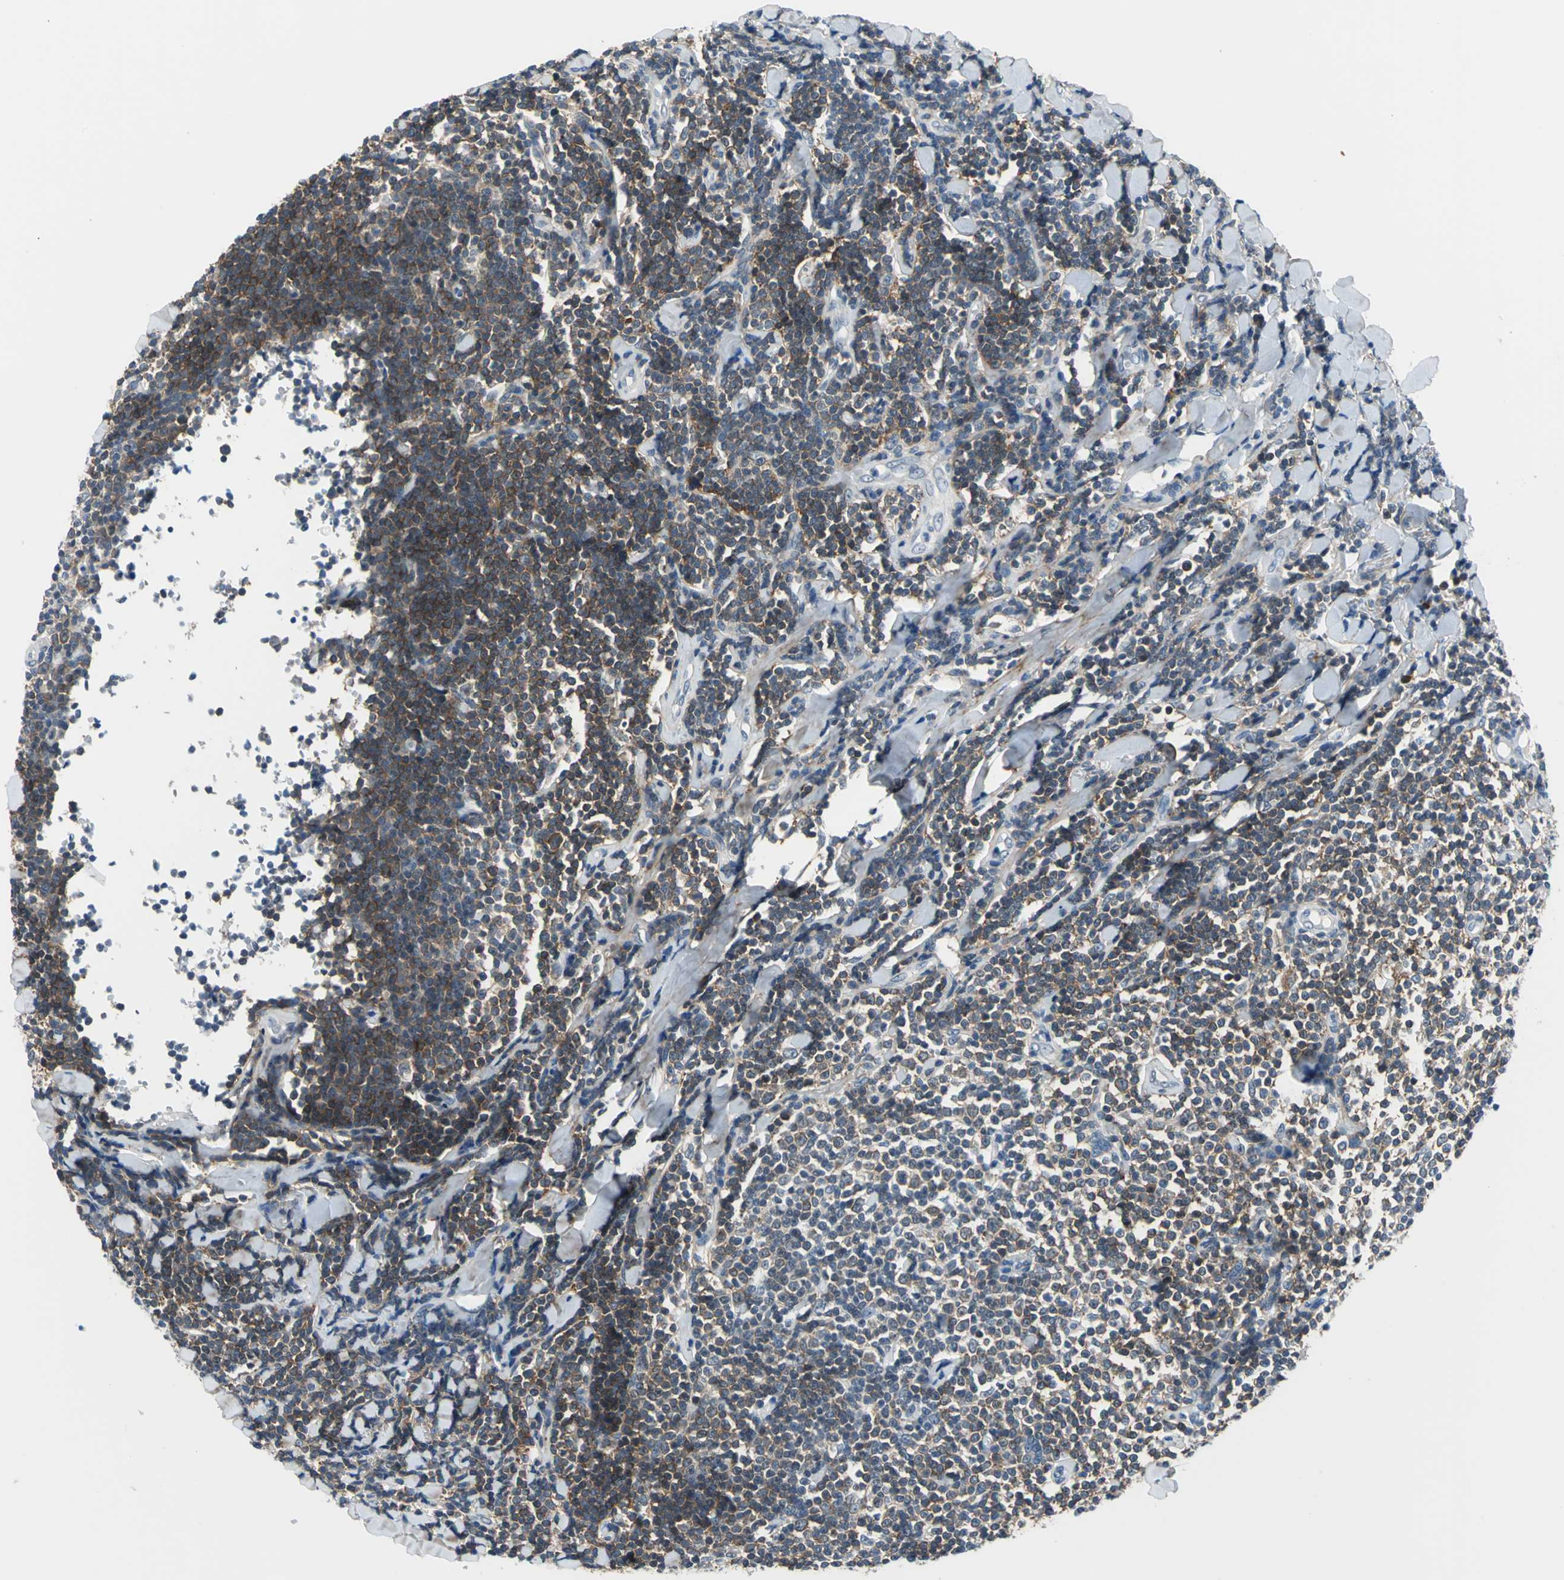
{"staining": {"intensity": "moderate", "quantity": ">75%", "location": "cytoplasmic/membranous"}, "tissue": "lymphoma", "cell_type": "Tumor cells", "image_type": "cancer", "snomed": [{"axis": "morphology", "description": "Malignant lymphoma, non-Hodgkin's type, Low grade"}, {"axis": "topography", "description": "Soft tissue"}], "caption": "IHC (DAB) staining of lymphoma exhibits moderate cytoplasmic/membranous protein positivity in approximately >75% of tumor cells. (brown staining indicates protein expression, while blue staining denotes nuclei).", "gene": "ZNF415", "patient": {"sex": "male", "age": 92}}